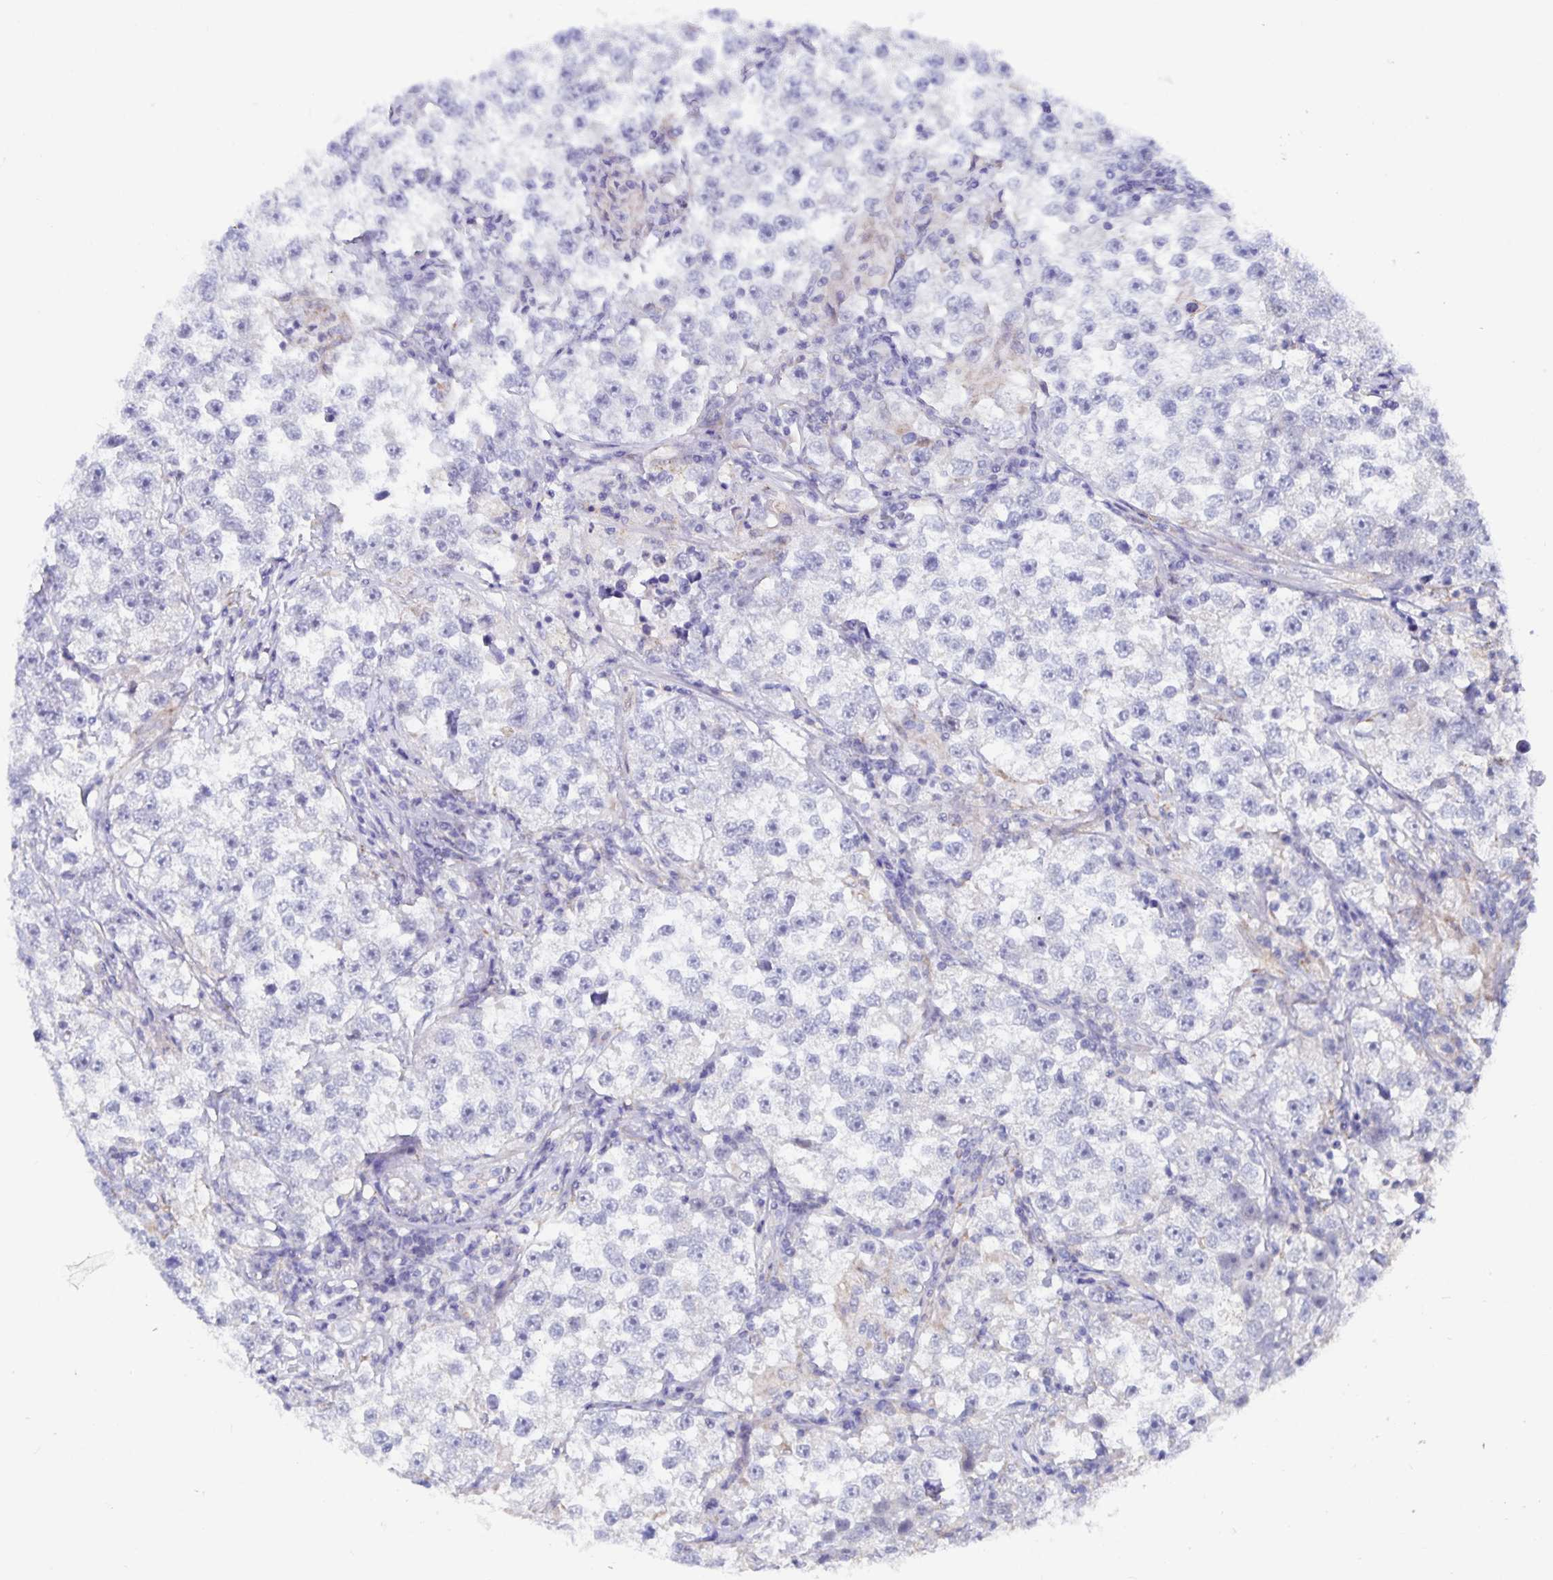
{"staining": {"intensity": "negative", "quantity": "none", "location": "none"}, "tissue": "testis cancer", "cell_type": "Tumor cells", "image_type": "cancer", "snomed": [{"axis": "morphology", "description": "Seminoma, NOS"}, {"axis": "topography", "description": "Testis"}], "caption": "High magnification brightfield microscopy of testis cancer stained with DAB (3,3'-diaminobenzidine) (brown) and counterstained with hematoxylin (blue): tumor cells show no significant expression.", "gene": "ZIK1", "patient": {"sex": "male", "age": 46}}